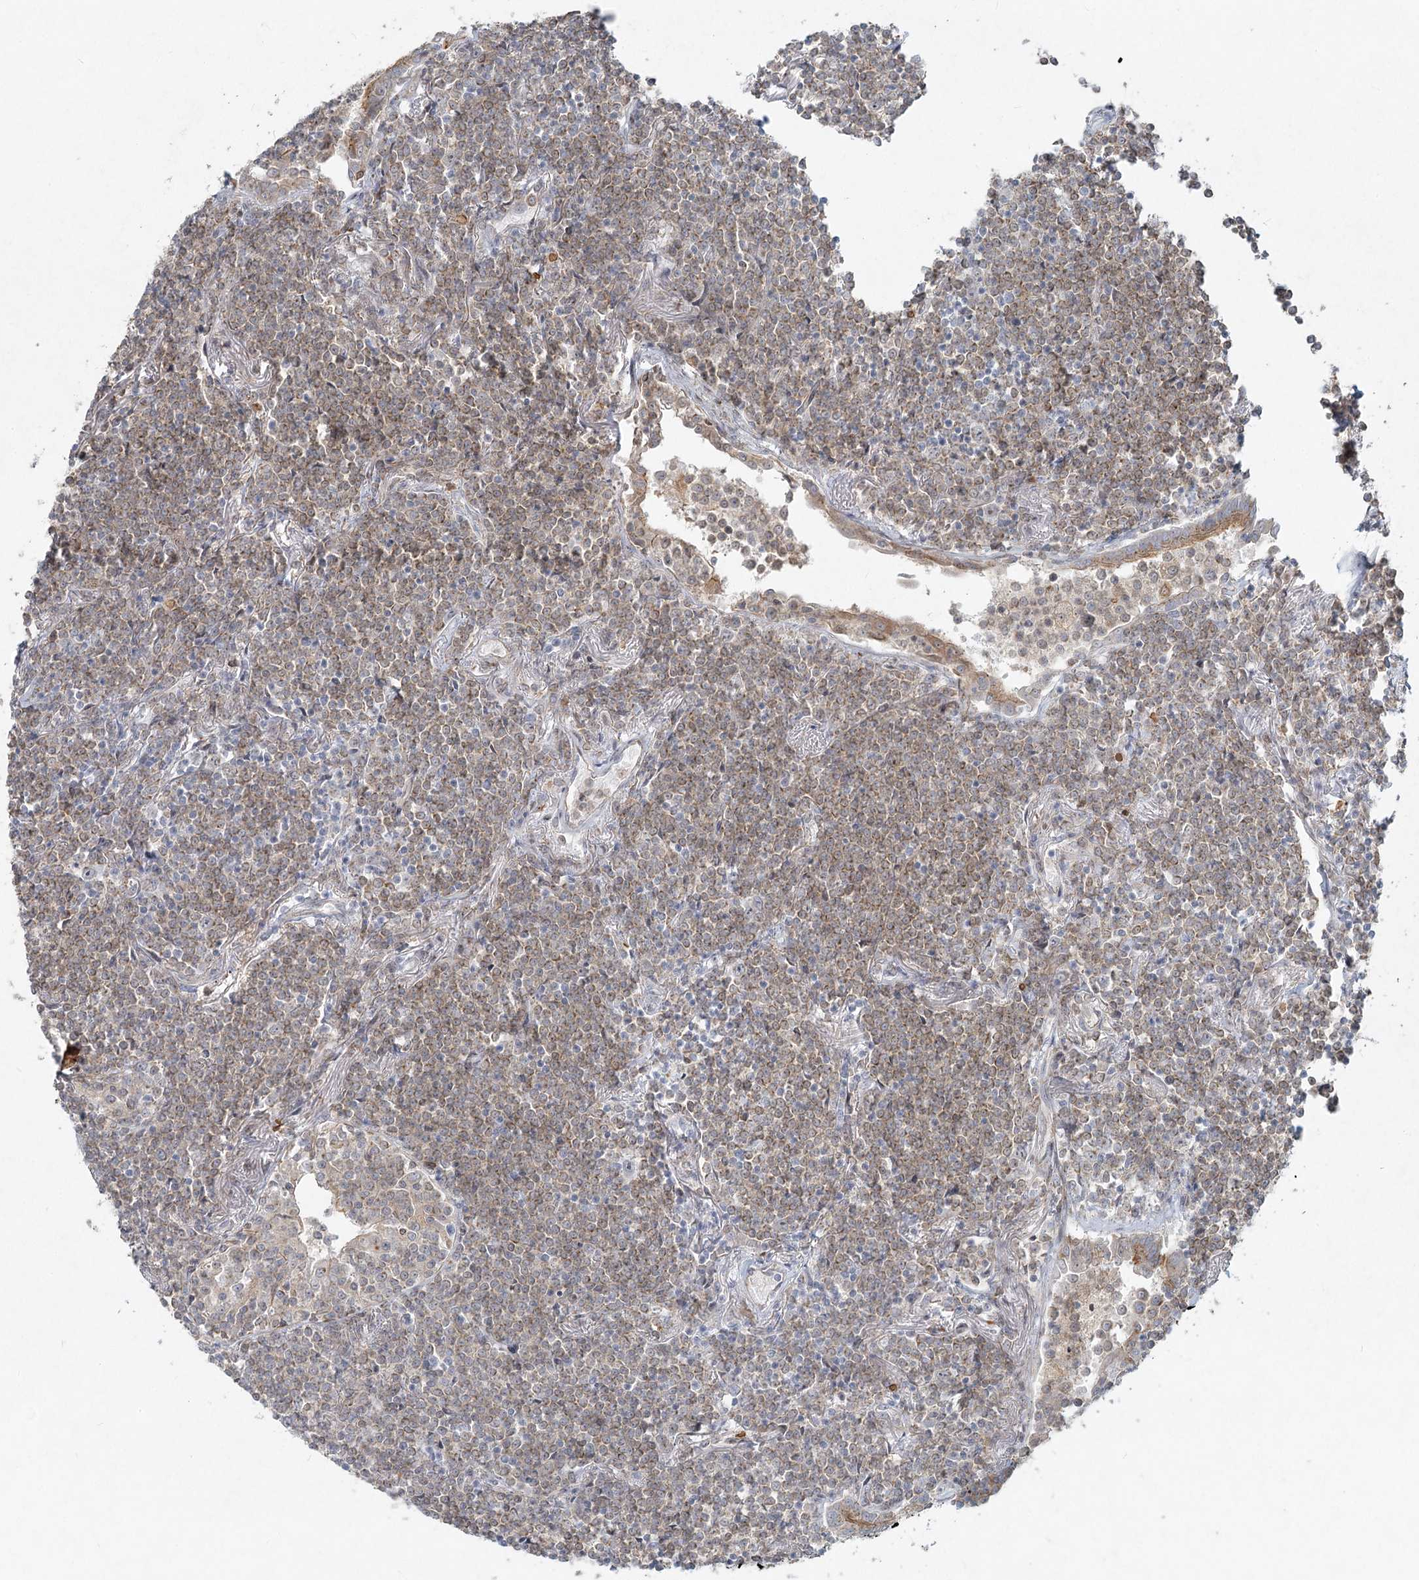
{"staining": {"intensity": "weak", "quantity": "25%-75%", "location": "cytoplasmic/membranous"}, "tissue": "lymphoma", "cell_type": "Tumor cells", "image_type": "cancer", "snomed": [{"axis": "morphology", "description": "Malignant lymphoma, non-Hodgkin's type, Low grade"}, {"axis": "topography", "description": "Lung"}], "caption": "Lymphoma was stained to show a protein in brown. There is low levels of weak cytoplasmic/membranous positivity in approximately 25%-75% of tumor cells.", "gene": "LRP2BP", "patient": {"sex": "female", "age": 71}}